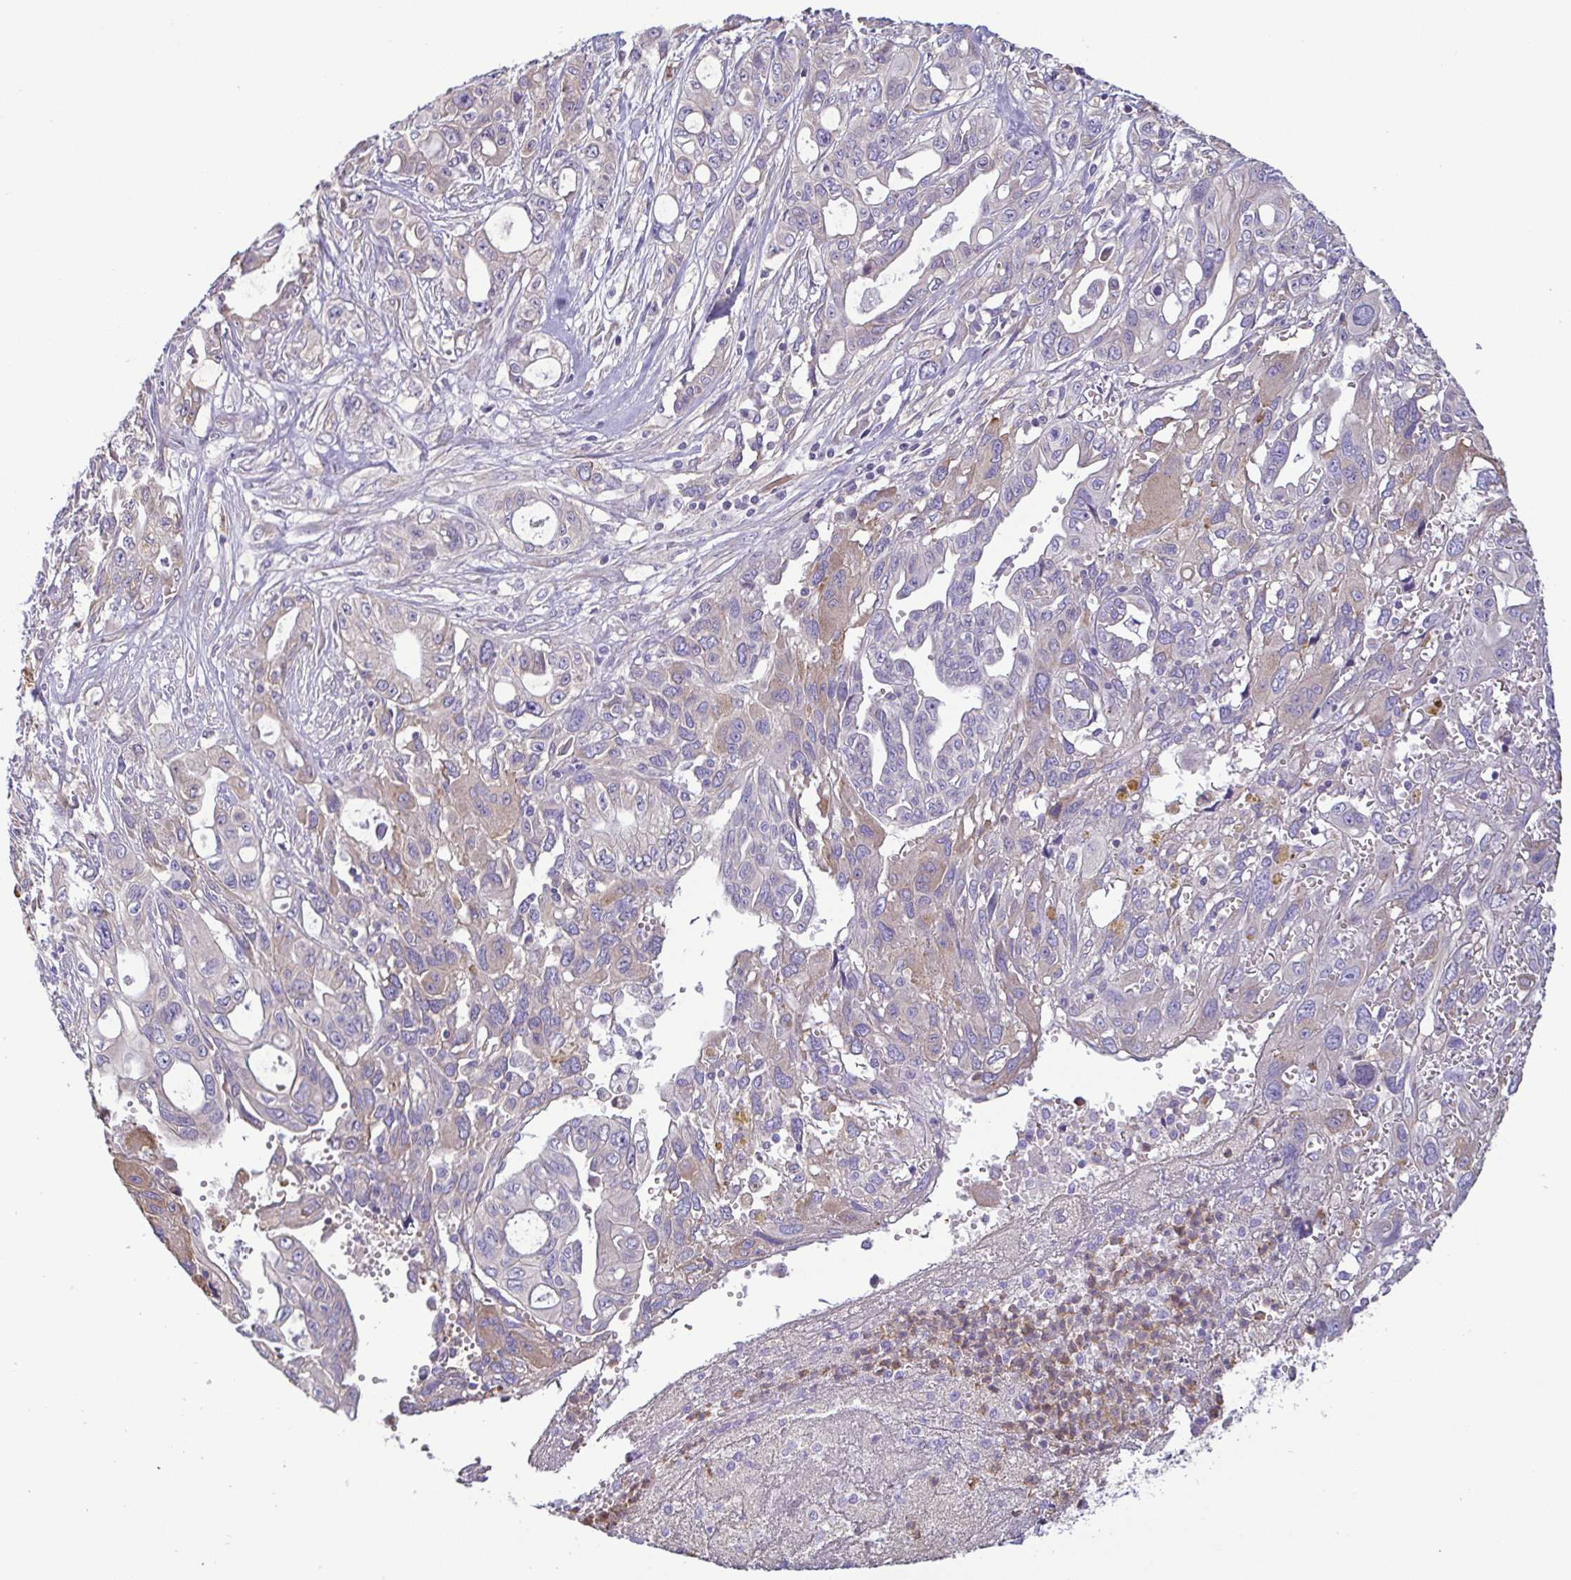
{"staining": {"intensity": "weak", "quantity": "<25%", "location": "cytoplasmic/membranous"}, "tissue": "pancreatic cancer", "cell_type": "Tumor cells", "image_type": "cancer", "snomed": [{"axis": "morphology", "description": "Adenocarcinoma, NOS"}, {"axis": "topography", "description": "Pancreas"}], "caption": "A high-resolution micrograph shows immunohistochemistry staining of pancreatic cancer, which displays no significant positivity in tumor cells. The staining is performed using DAB (3,3'-diaminobenzidine) brown chromogen with nuclei counter-stained in using hematoxylin.", "gene": "MYL10", "patient": {"sex": "female", "age": 47}}